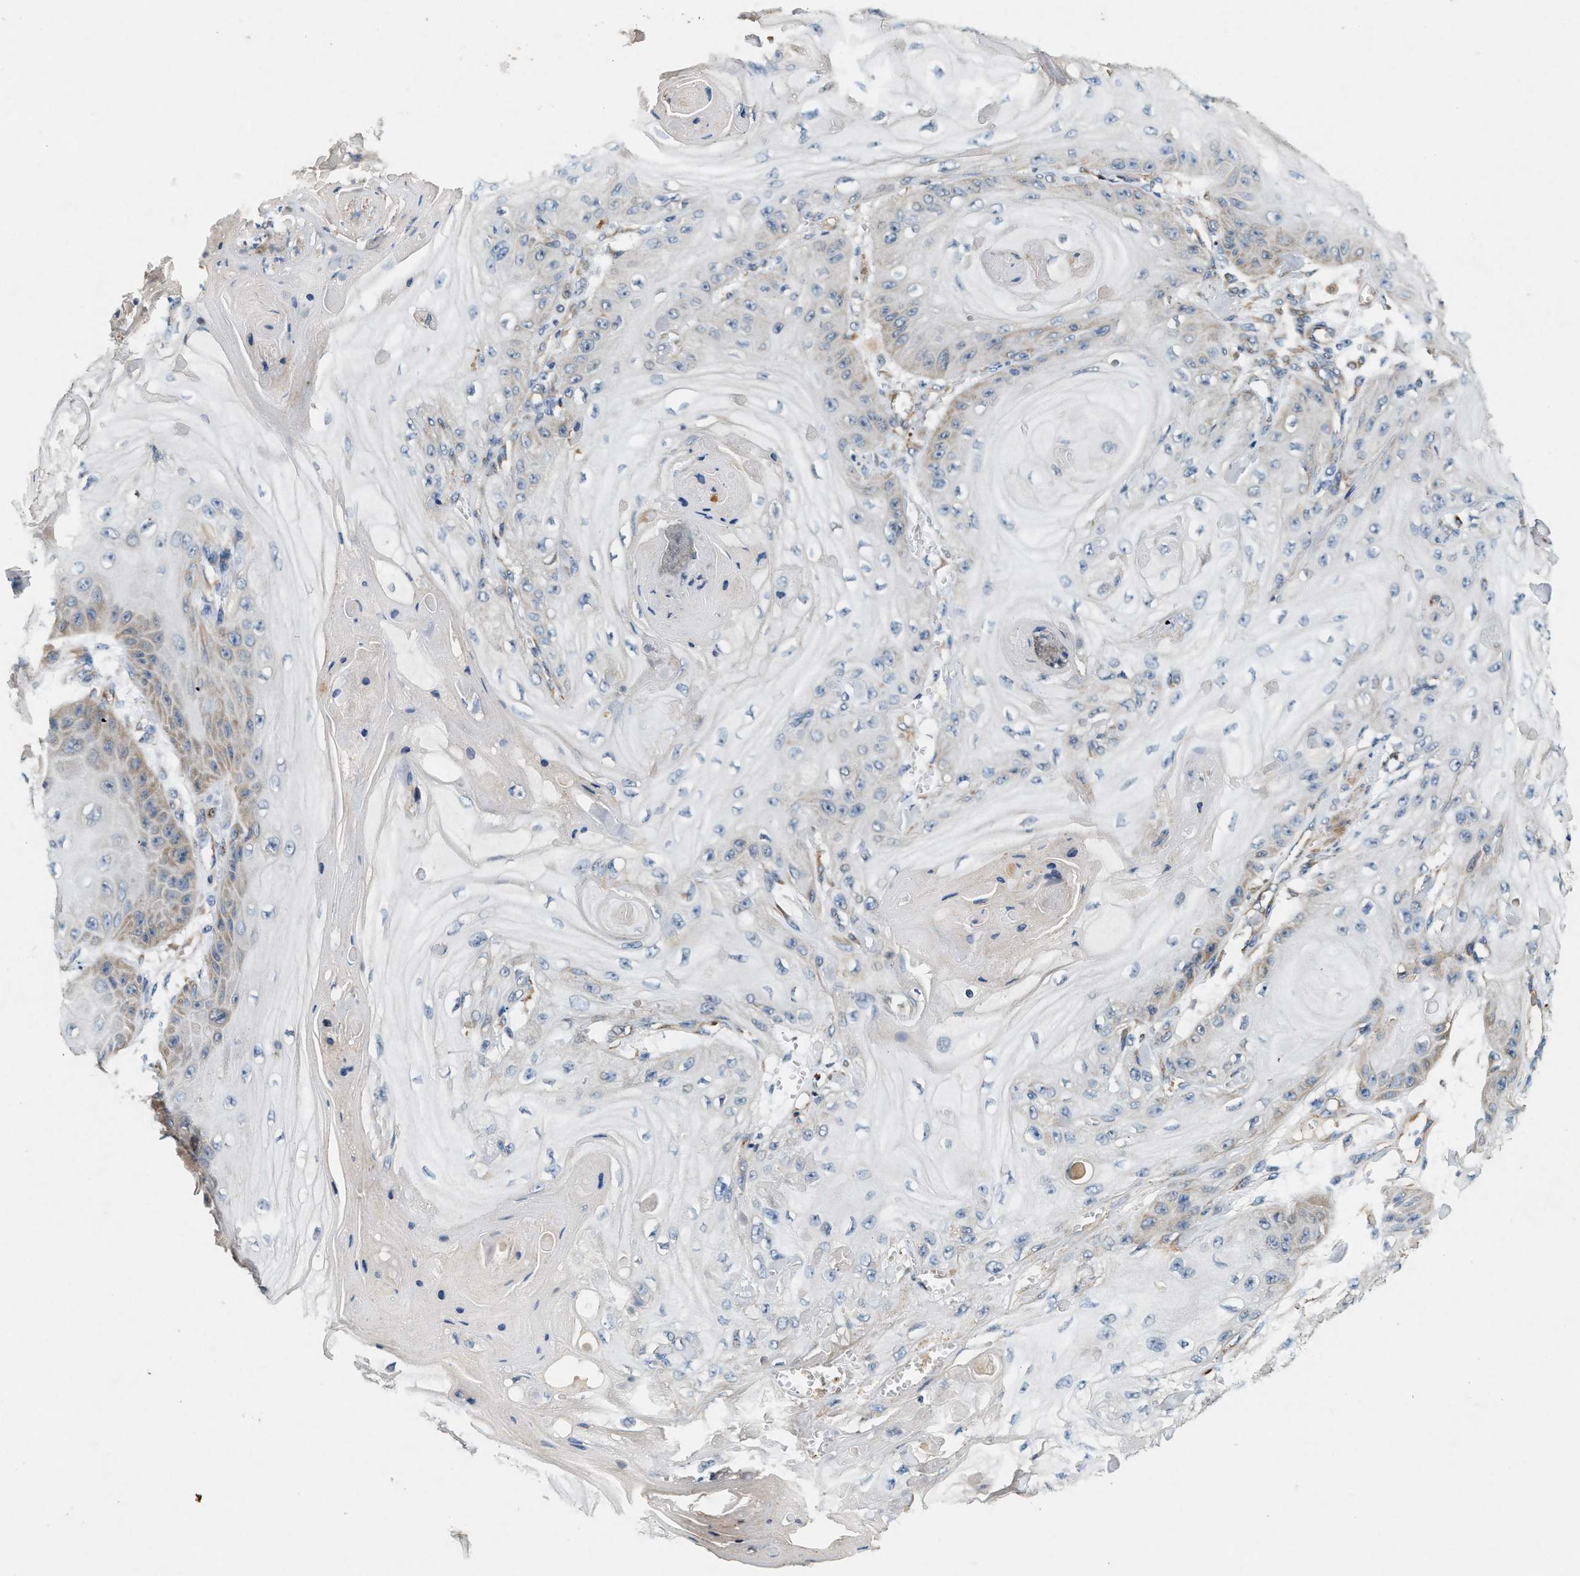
{"staining": {"intensity": "weak", "quantity": "<25%", "location": "cytoplasmic/membranous"}, "tissue": "skin cancer", "cell_type": "Tumor cells", "image_type": "cancer", "snomed": [{"axis": "morphology", "description": "Squamous cell carcinoma, NOS"}, {"axis": "topography", "description": "Skin"}], "caption": "A histopathology image of skin squamous cell carcinoma stained for a protein displays no brown staining in tumor cells. (Brightfield microscopy of DAB IHC at high magnification).", "gene": "DUSP10", "patient": {"sex": "male", "age": 74}}